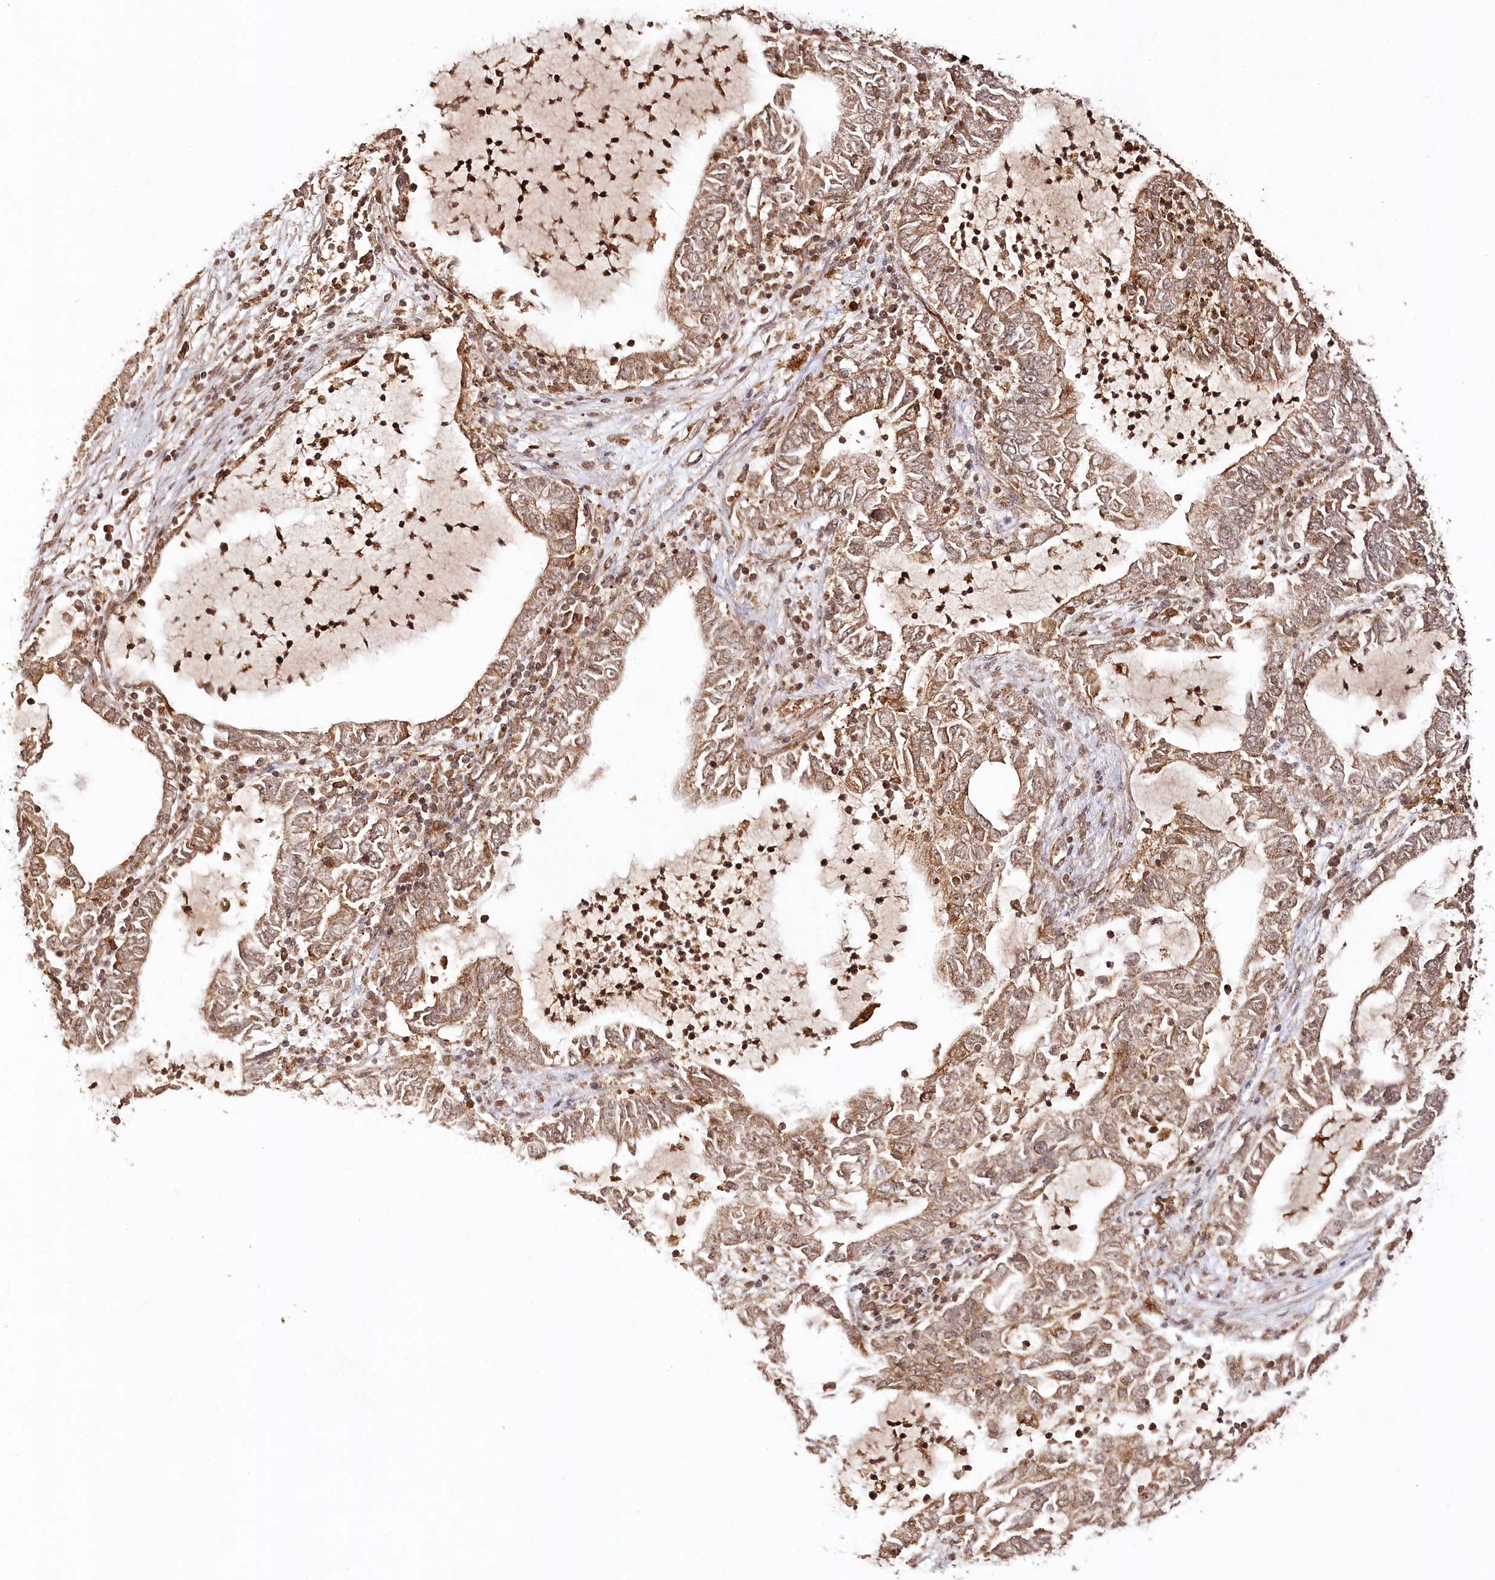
{"staining": {"intensity": "weak", "quantity": ">75%", "location": "cytoplasmic/membranous,nuclear"}, "tissue": "lung cancer", "cell_type": "Tumor cells", "image_type": "cancer", "snomed": [{"axis": "morphology", "description": "Adenocarcinoma, NOS"}, {"axis": "topography", "description": "Lung"}], "caption": "This is an image of immunohistochemistry staining of lung cancer (adenocarcinoma), which shows weak positivity in the cytoplasmic/membranous and nuclear of tumor cells.", "gene": "ULK2", "patient": {"sex": "female", "age": 51}}